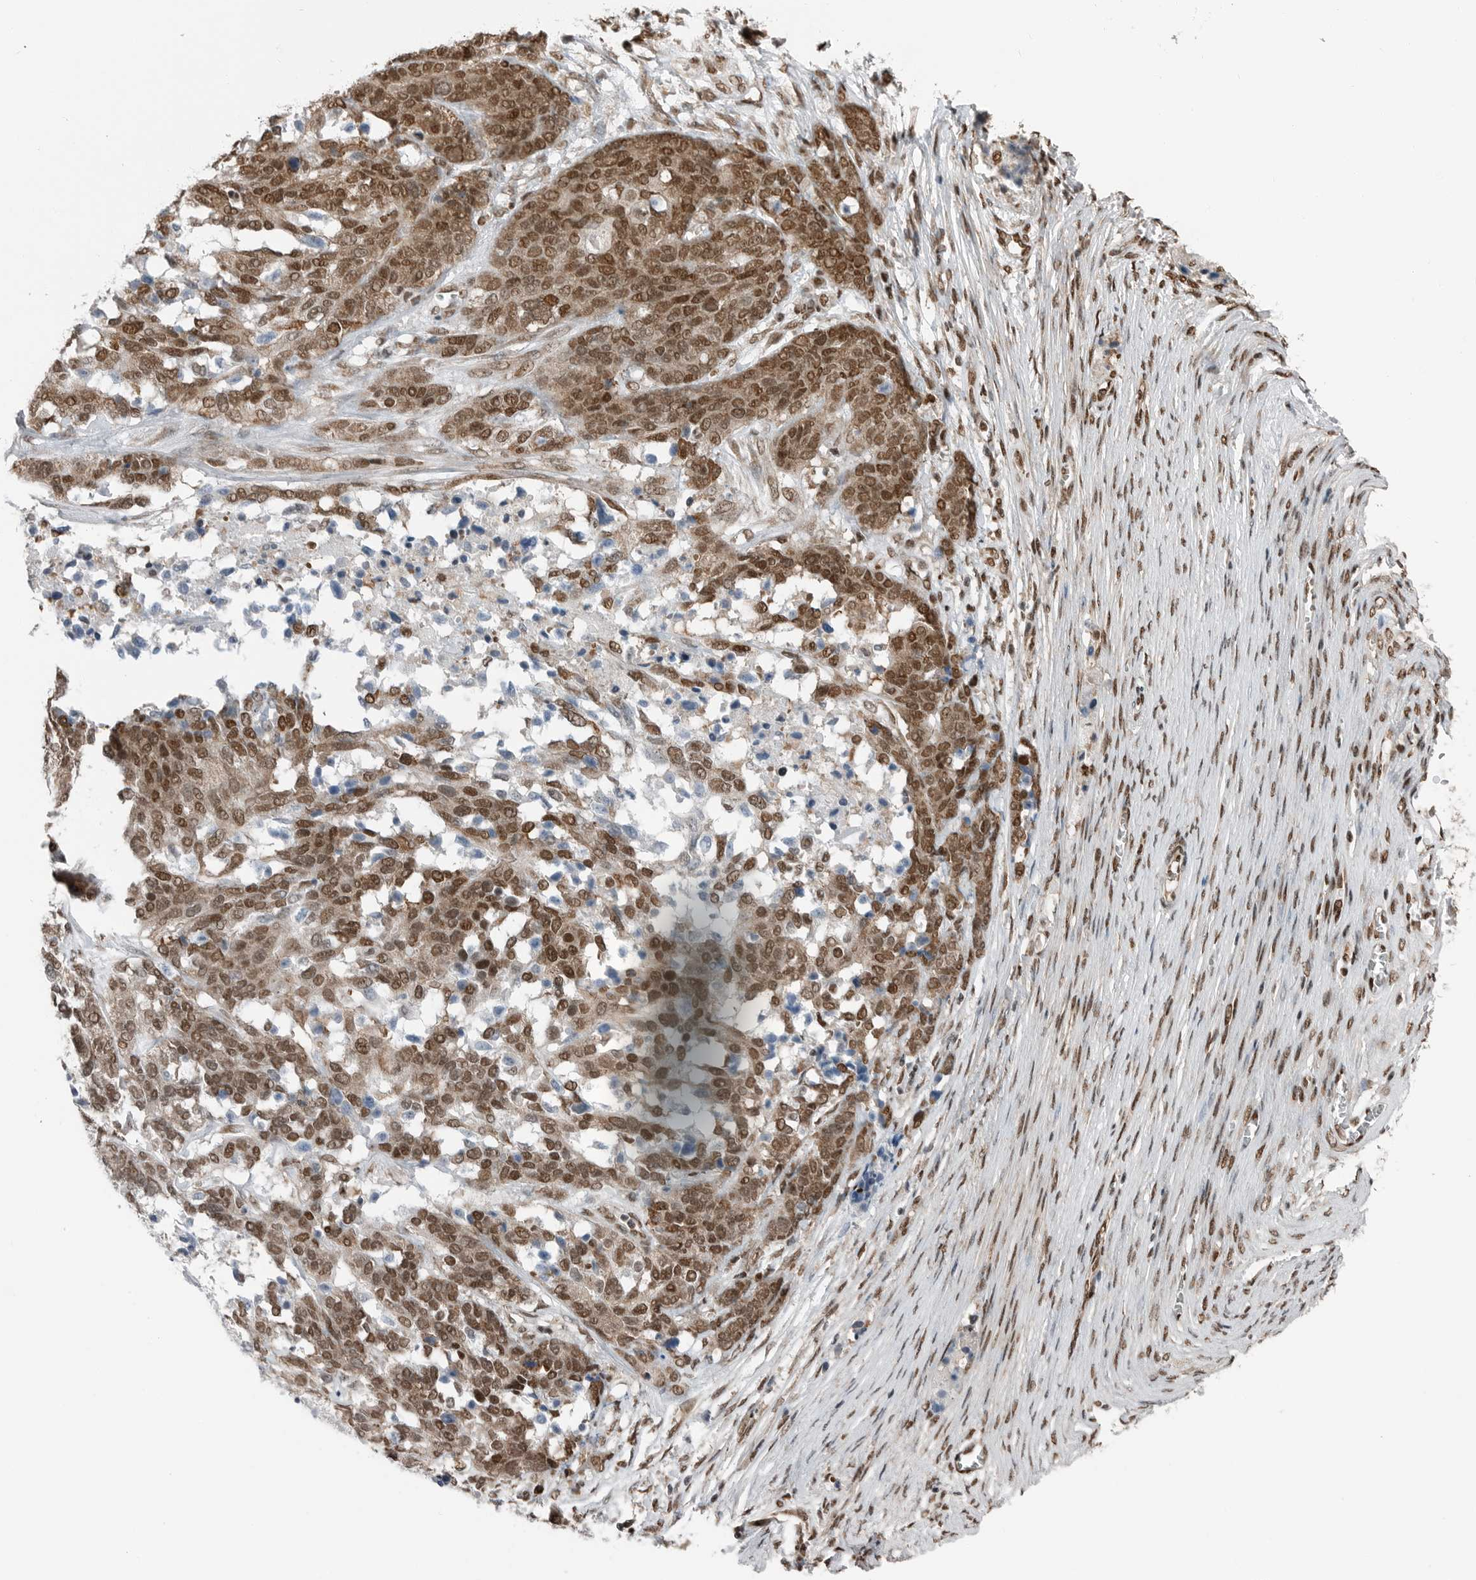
{"staining": {"intensity": "moderate", "quantity": ">75%", "location": "cytoplasmic/membranous,nuclear"}, "tissue": "ovarian cancer", "cell_type": "Tumor cells", "image_type": "cancer", "snomed": [{"axis": "morphology", "description": "Cystadenocarcinoma, serous, NOS"}, {"axis": "topography", "description": "Ovary"}], "caption": "Ovarian cancer (serous cystadenocarcinoma) stained with DAB immunohistochemistry exhibits medium levels of moderate cytoplasmic/membranous and nuclear positivity in about >75% of tumor cells. (Brightfield microscopy of DAB IHC at high magnification).", "gene": "BLZF1", "patient": {"sex": "female", "age": 44}}